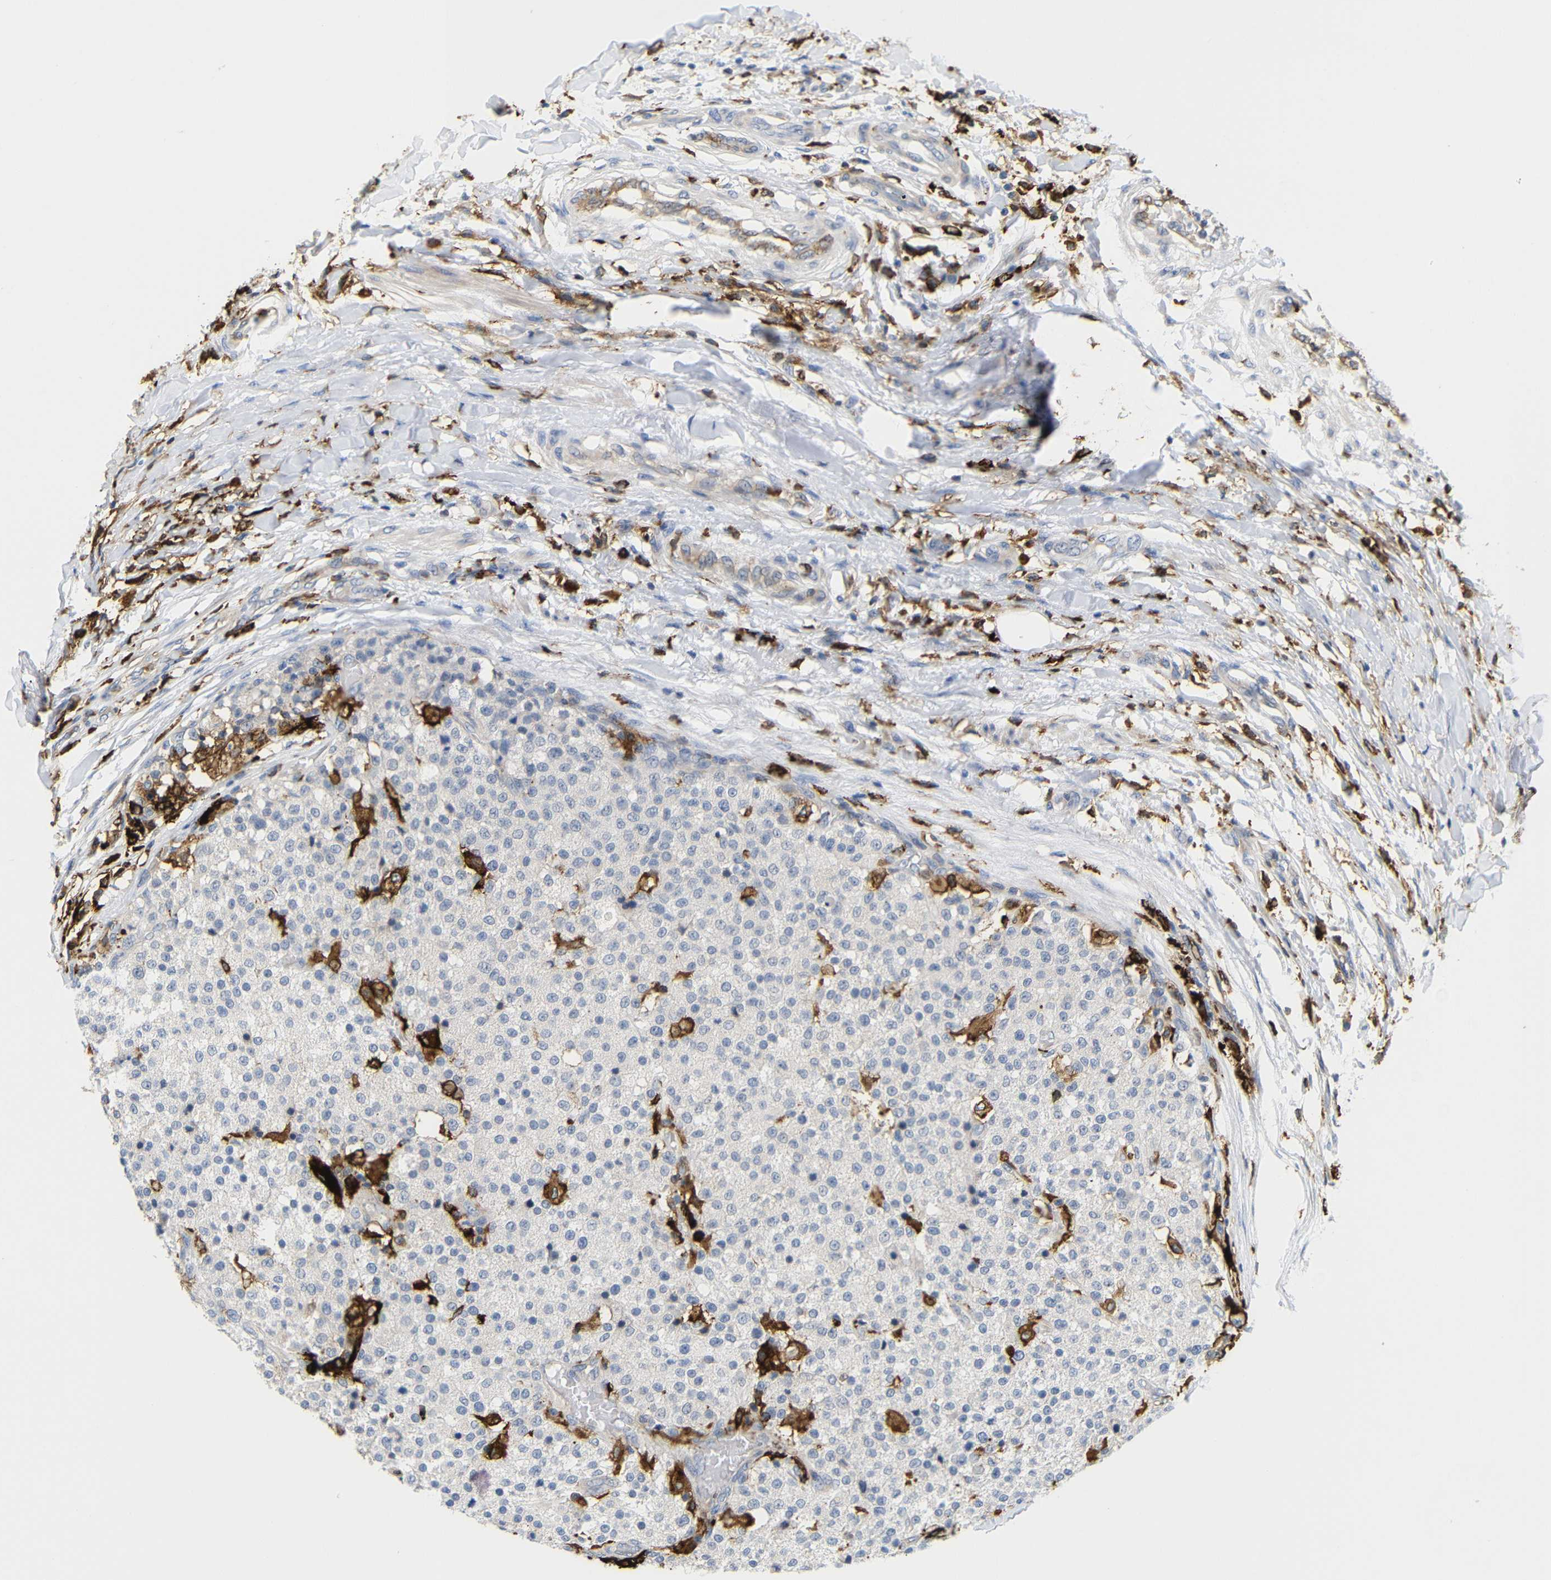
{"staining": {"intensity": "negative", "quantity": "none", "location": "none"}, "tissue": "testis cancer", "cell_type": "Tumor cells", "image_type": "cancer", "snomed": [{"axis": "morphology", "description": "Seminoma, NOS"}, {"axis": "topography", "description": "Testis"}], "caption": "DAB immunohistochemical staining of human testis cancer (seminoma) reveals no significant positivity in tumor cells.", "gene": "HLA-DQB1", "patient": {"sex": "male", "age": 59}}